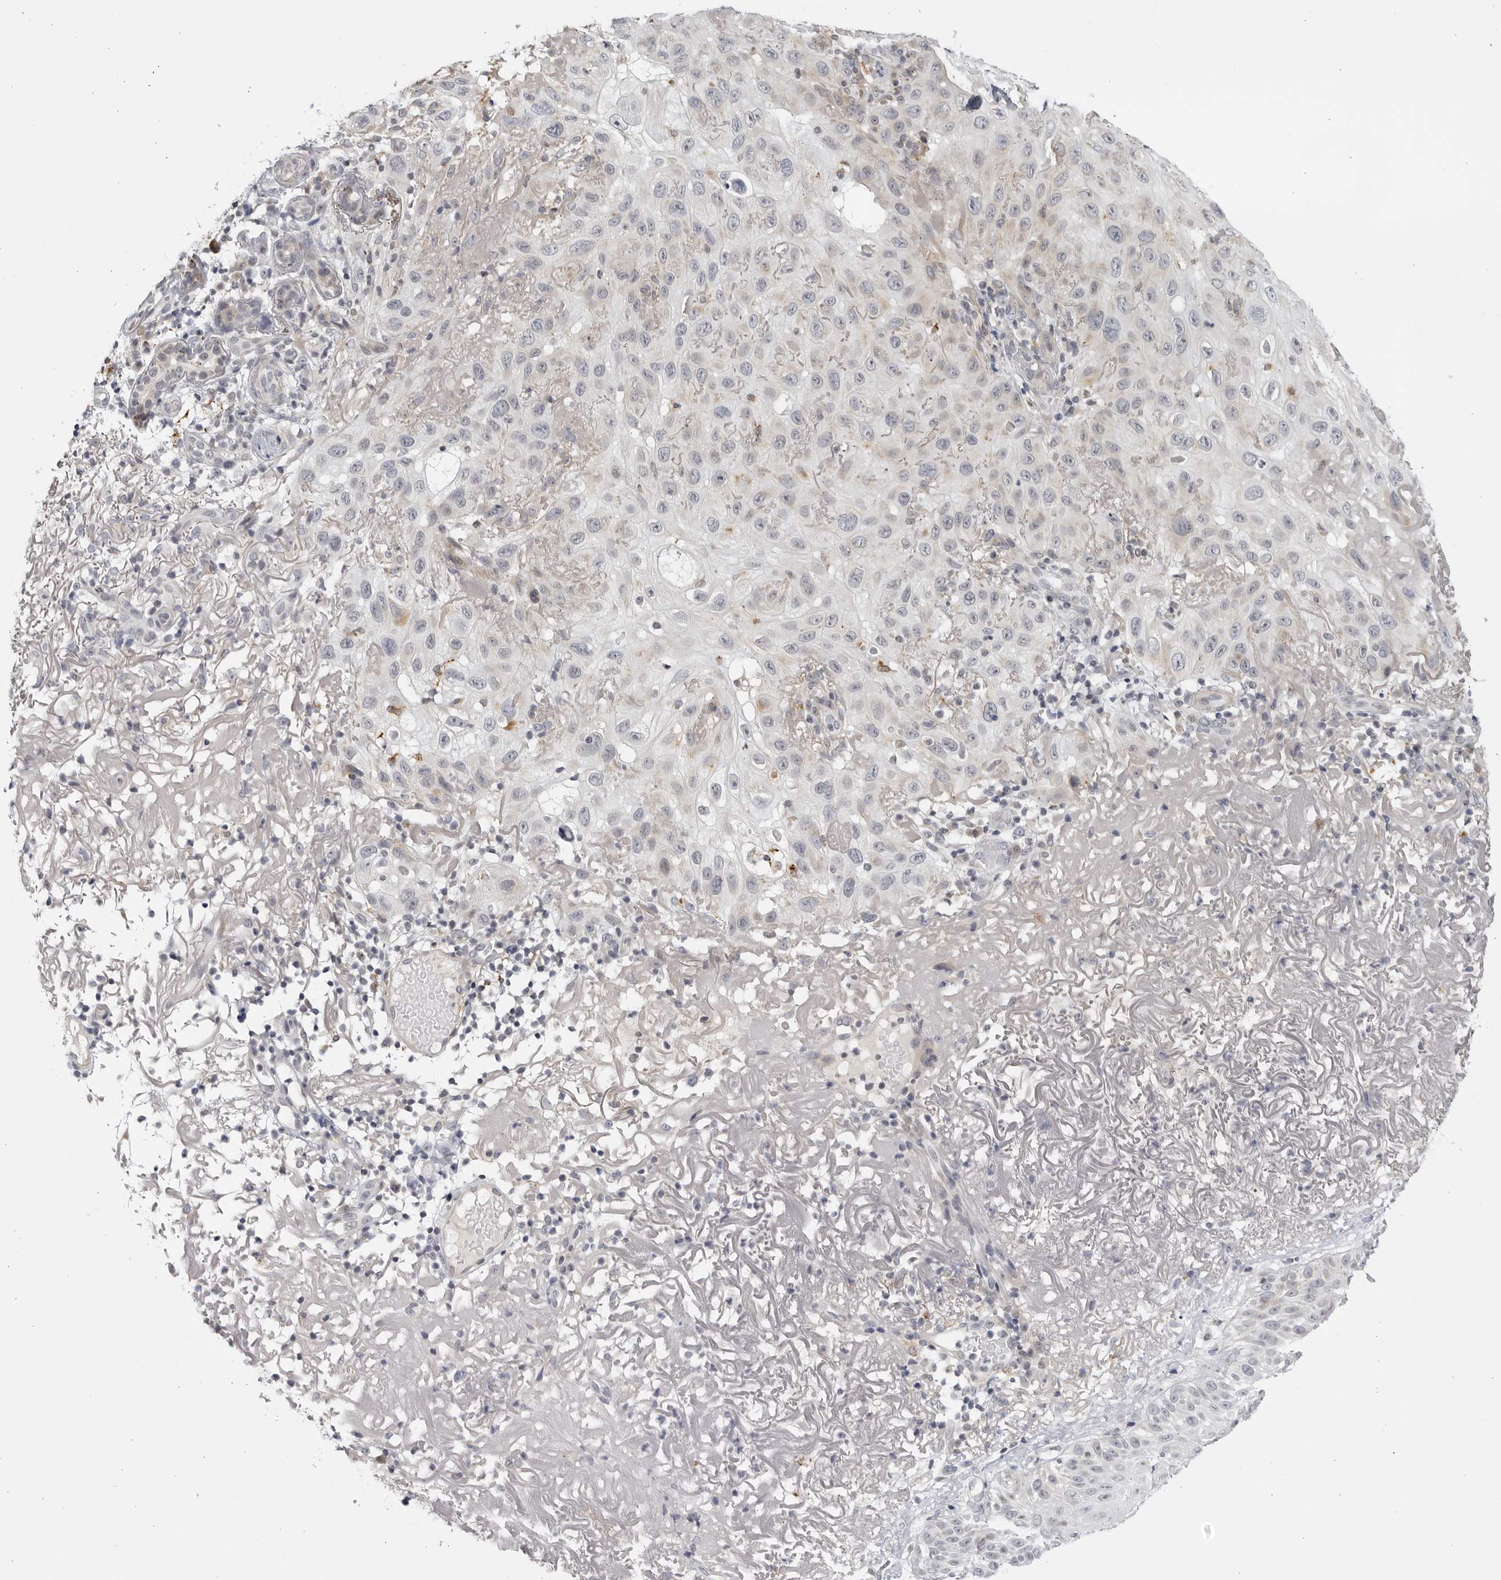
{"staining": {"intensity": "negative", "quantity": "none", "location": "none"}, "tissue": "skin cancer", "cell_type": "Tumor cells", "image_type": "cancer", "snomed": [{"axis": "morphology", "description": "Normal tissue, NOS"}, {"axis": "morphology", "description": "Squamous cell carcinoma, NOS"}, {"axis": "topography", "description": "Skin"}], "caption": "Tumor cells show no significant protein positivity in skin cancer.", "gene": "CNBD1", "patient": {"sex": "female", "age": 96}}